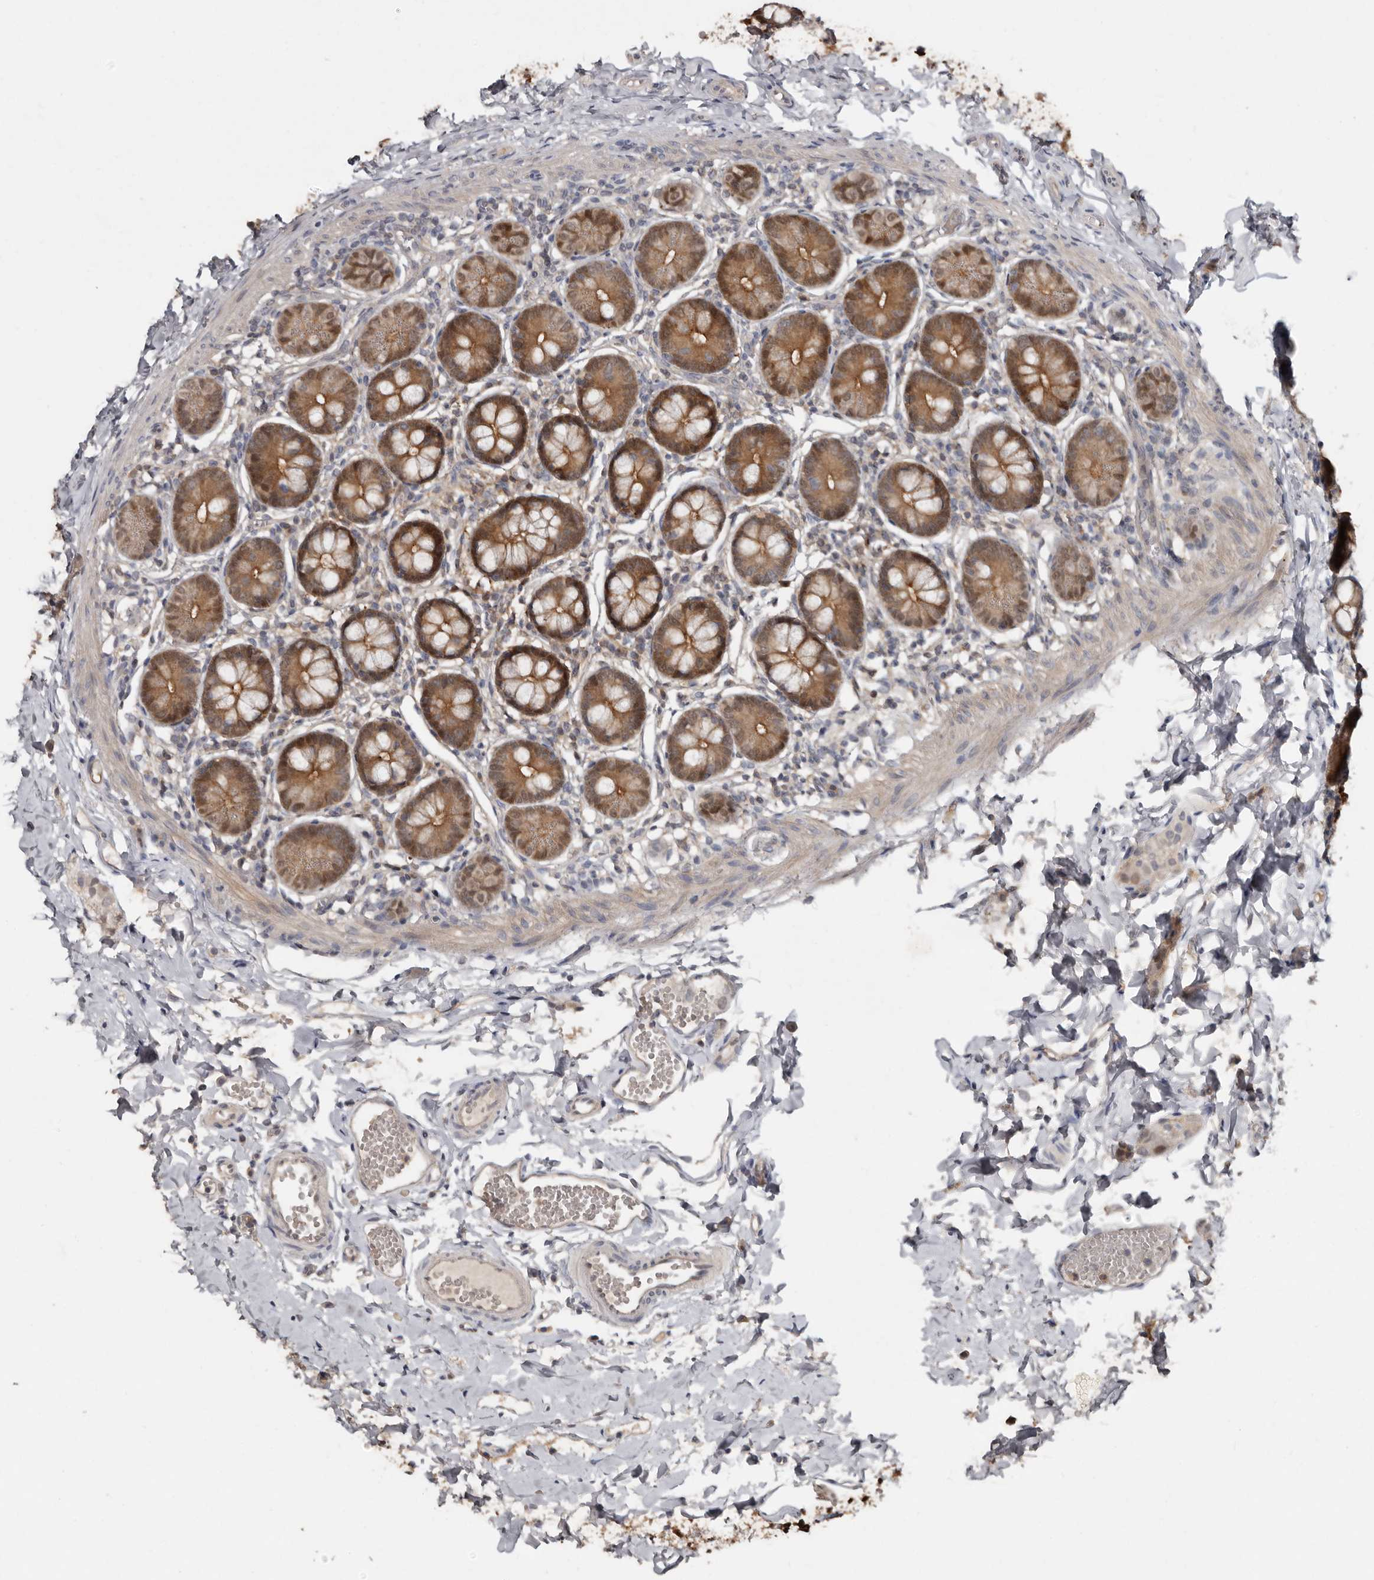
{"staining": {"intensity": "strong", "quantity": ">75%", "location": "cytoplasmic/membranous"}, "tissue": "small intestine", "cell_type": "Glandular cells", "image_type": "normal", "snomed": [{"axis": "morphology", "description": "Normal tissue, NOS"}, {"axis": "topography", "description": "Small intestine"}], "caption": "The image reveals immunohistochemical staining of unremarkable small intestine. There is strong cytoplasmic/membranous positivity is seen in approximately >75% of glandular cells.", "gene": "RBKS", "patient": {"sex": "male", "age": 7}}